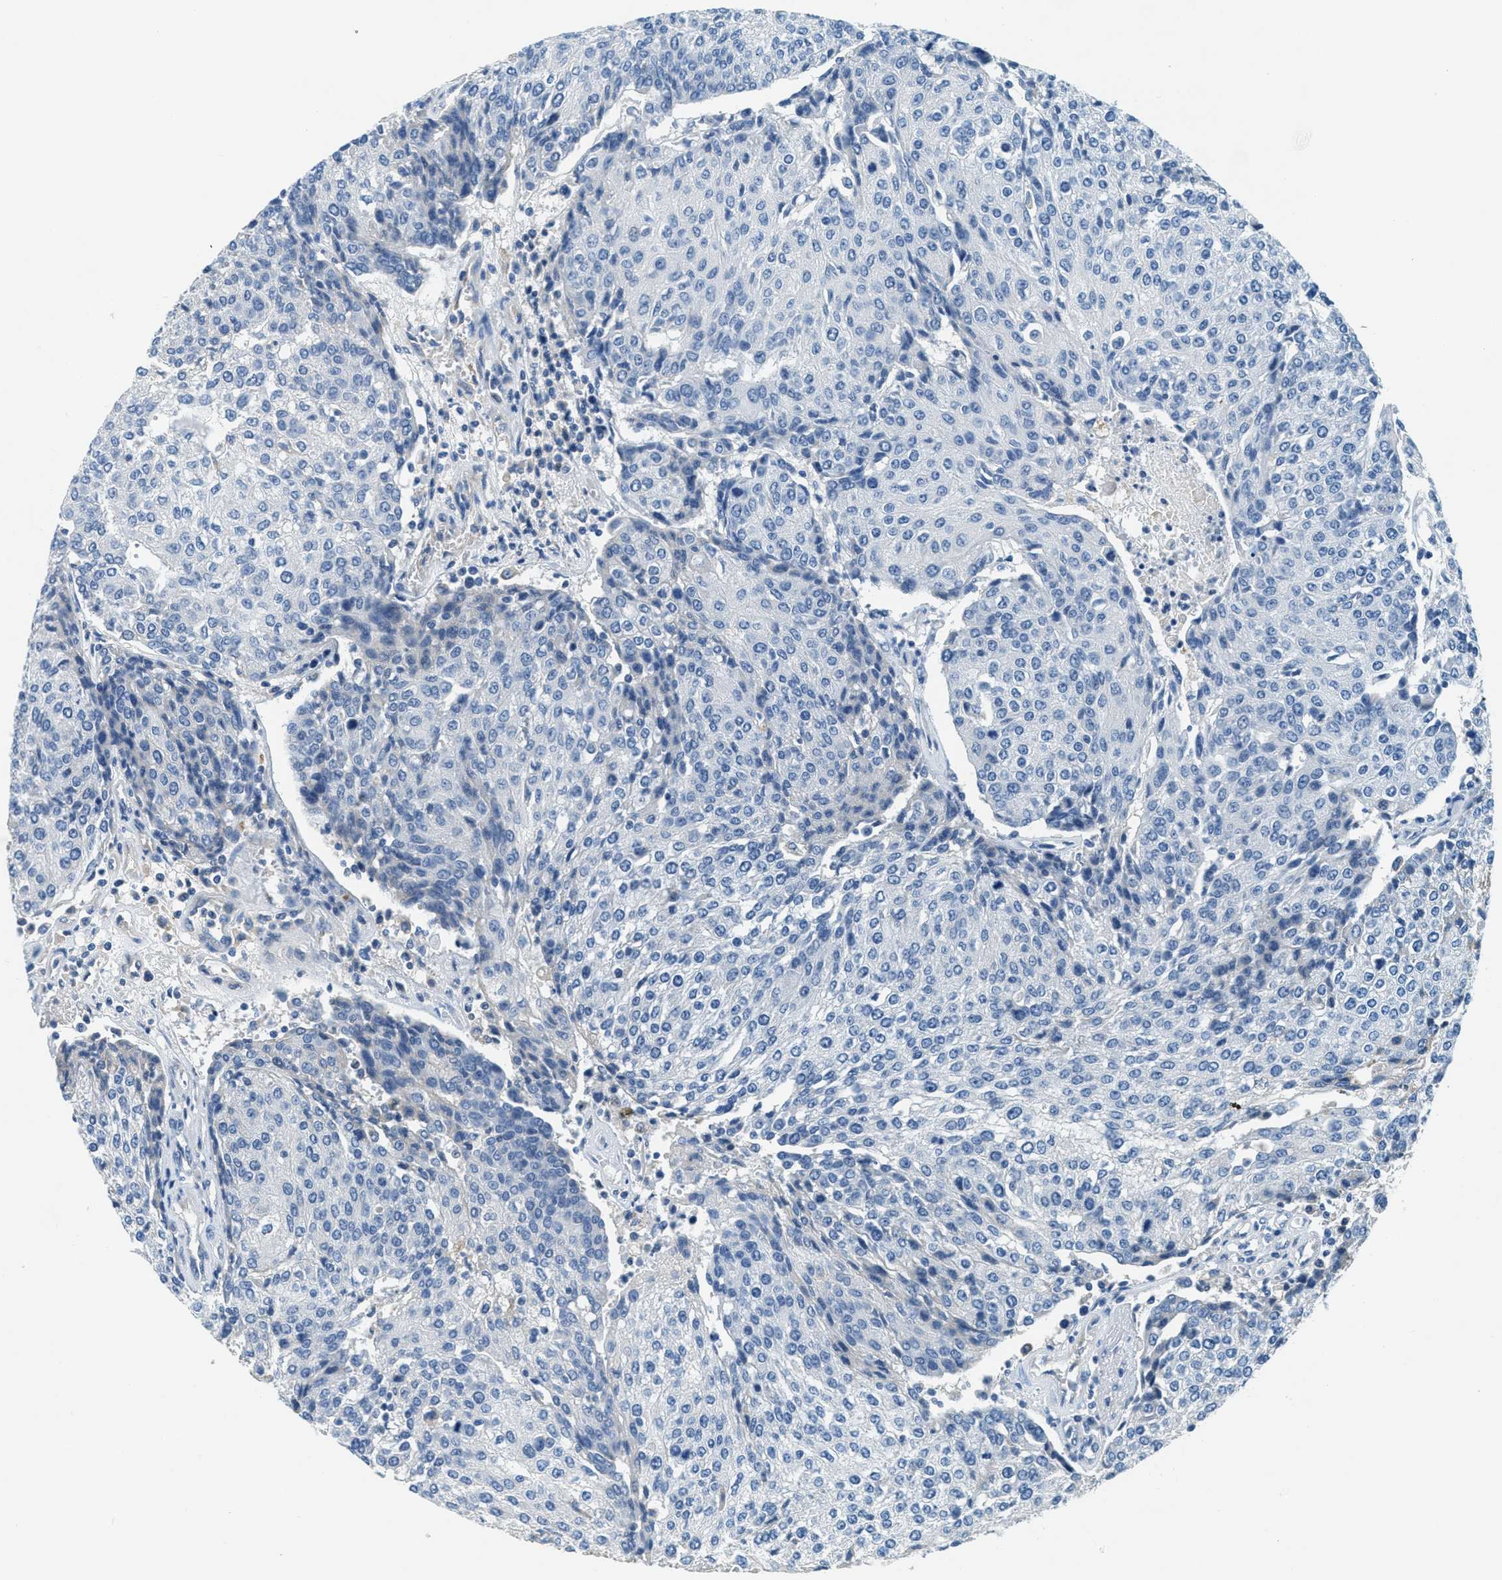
{"staining": {"intensity": "negative", "quantity": "none", "location": "none"}, "tissue": "urothelial cancer", "cell_type": "Tumor cells", "image_type": "cancer", "snomed": [{"axis": "morphology", "description": "Urothelial carcinoma, High grade"}, {"axis": "topography", "description": "Urinary bladder"}], "caption": "An IHC micrograph of high-grade urothelial carcinoma is shown. There is no staining in tumor cells of high-grade urothelial carcinoma.", "gene": "A2M", "patient": {"sex": "female", "age": 85}}